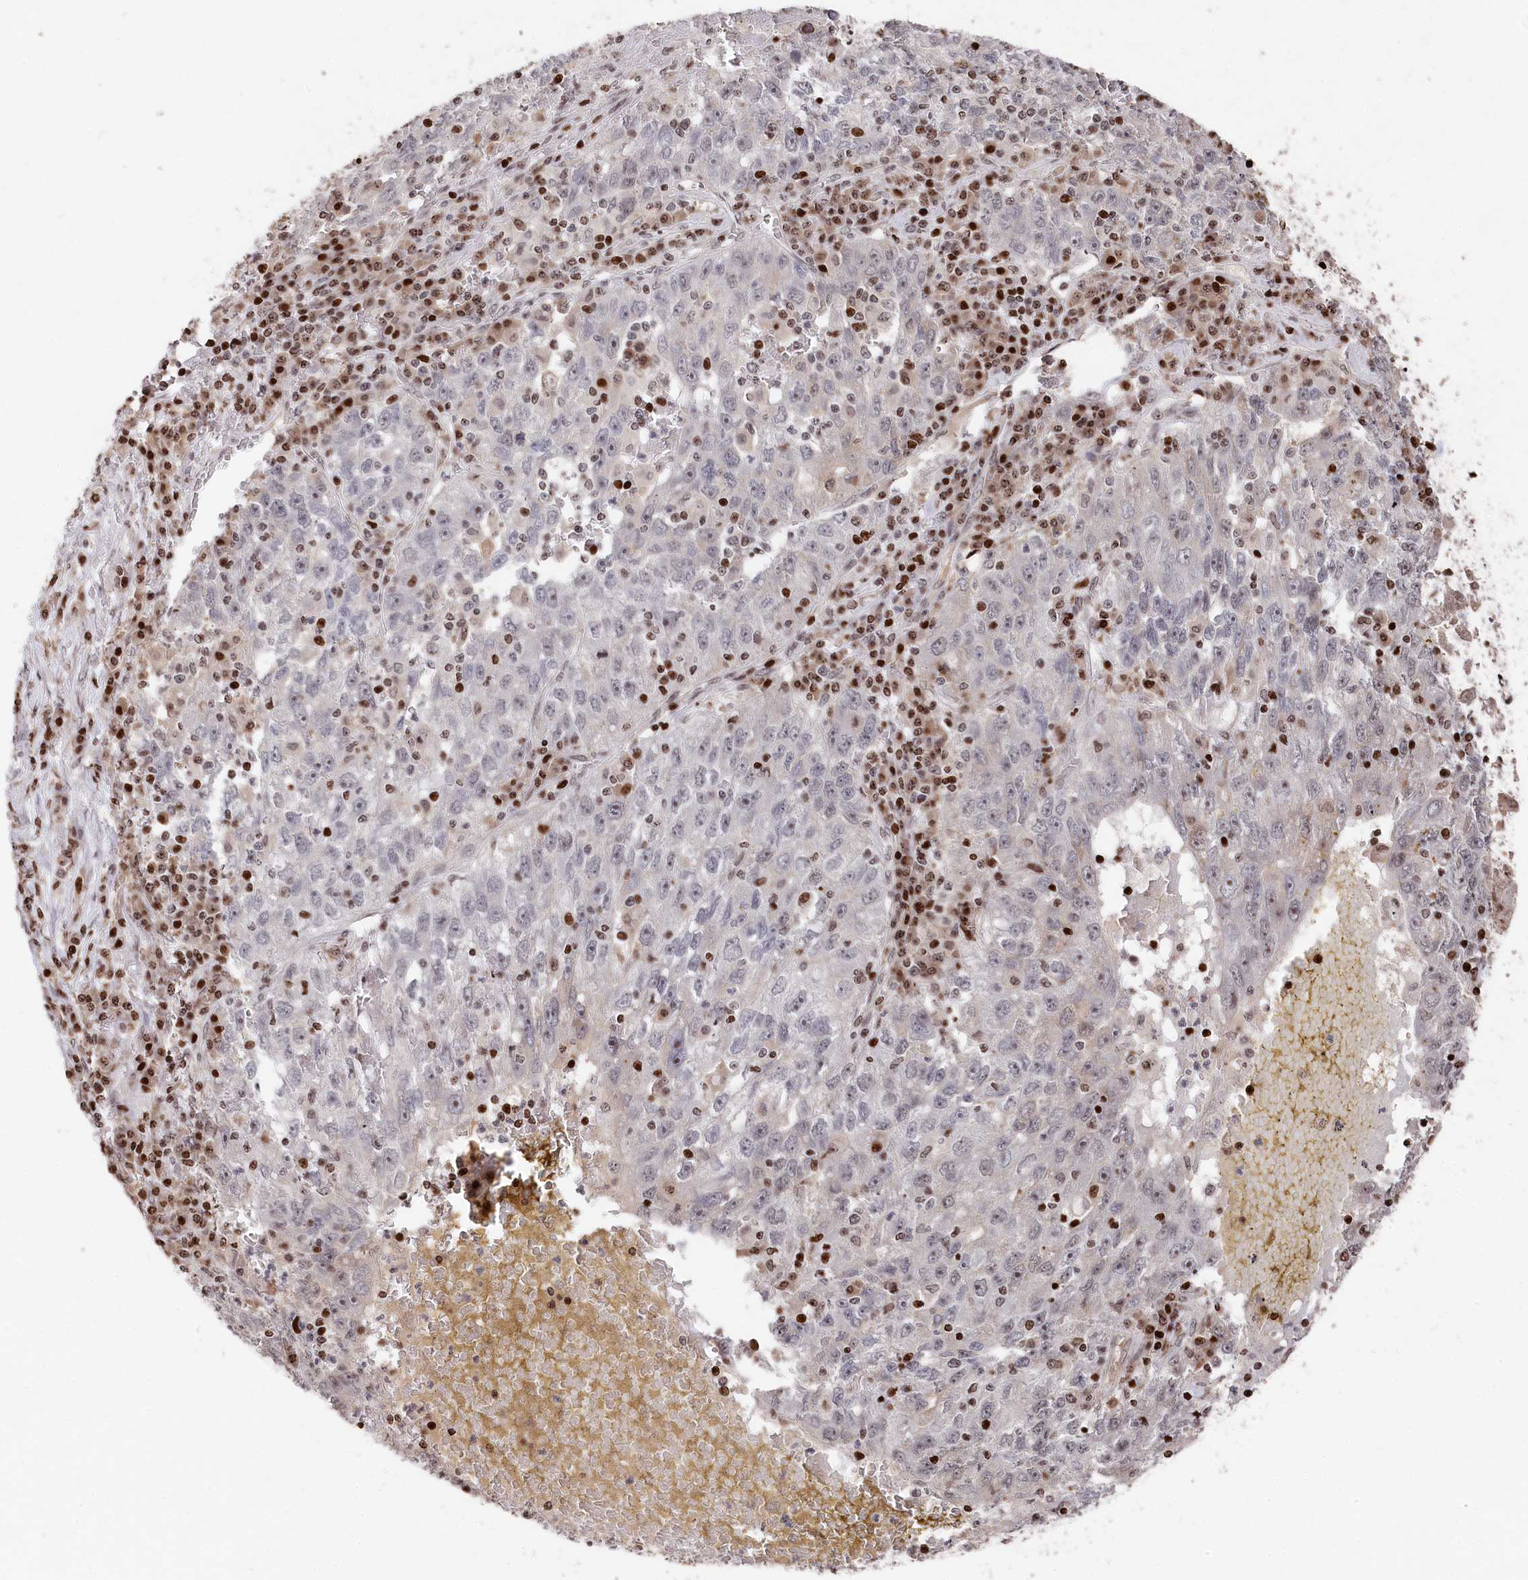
{"staining": {"intensity": "negative", "quantity": "none", "location": "none"}, "tissue": "liver cancer", "cell_type": "Tumor cells", "image_type": "cancer", "snomed": [{"axis": "morphology", "description": "Carcinoma, Hepatocellular, NOS"}, {"axis": "topography", "description": "Liver"}], "caption": "Tumor cells are negative for protein expression in human hepatocellular carcinoma (liver).", "gene": "MCF2L2", "patient": {"sex": "male", "age": 49}}